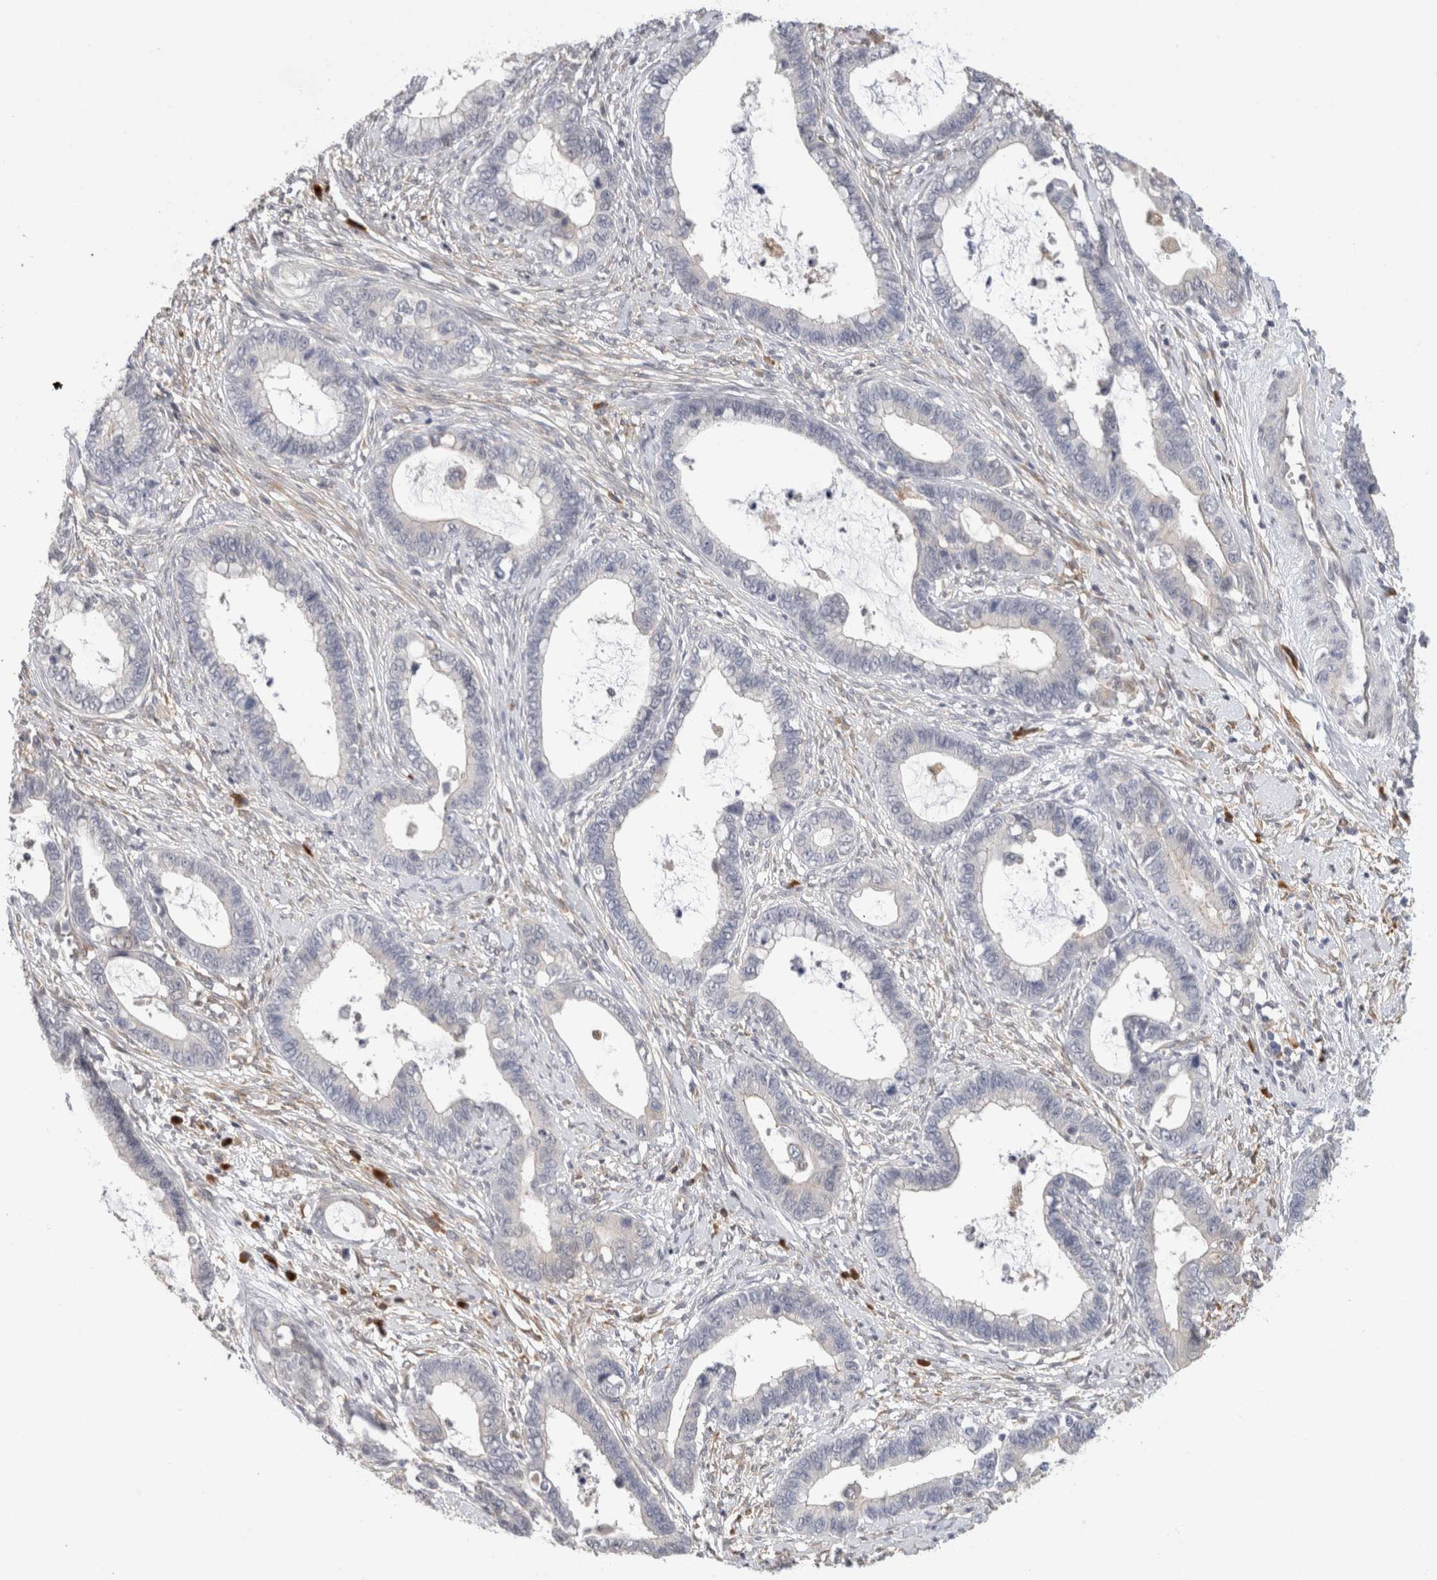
{"staining": {"intensity": "negative", "quantity": "none", "location": "none"}, "tissue": "cervical cancer", "cell_type": "Tumor cells", "image_type": "cancer", "snomed": [{"axis": "morphology", "description": "Adenocarcinoma, NOS"}, {"axis": "topography", "description": "Cervix"}], "caption": "There is no significant expression in tumor cells of cervical cancer (adenocarcinoma).", "gene": "APOL2", "patient": {"sex": "female", "age": 44}}